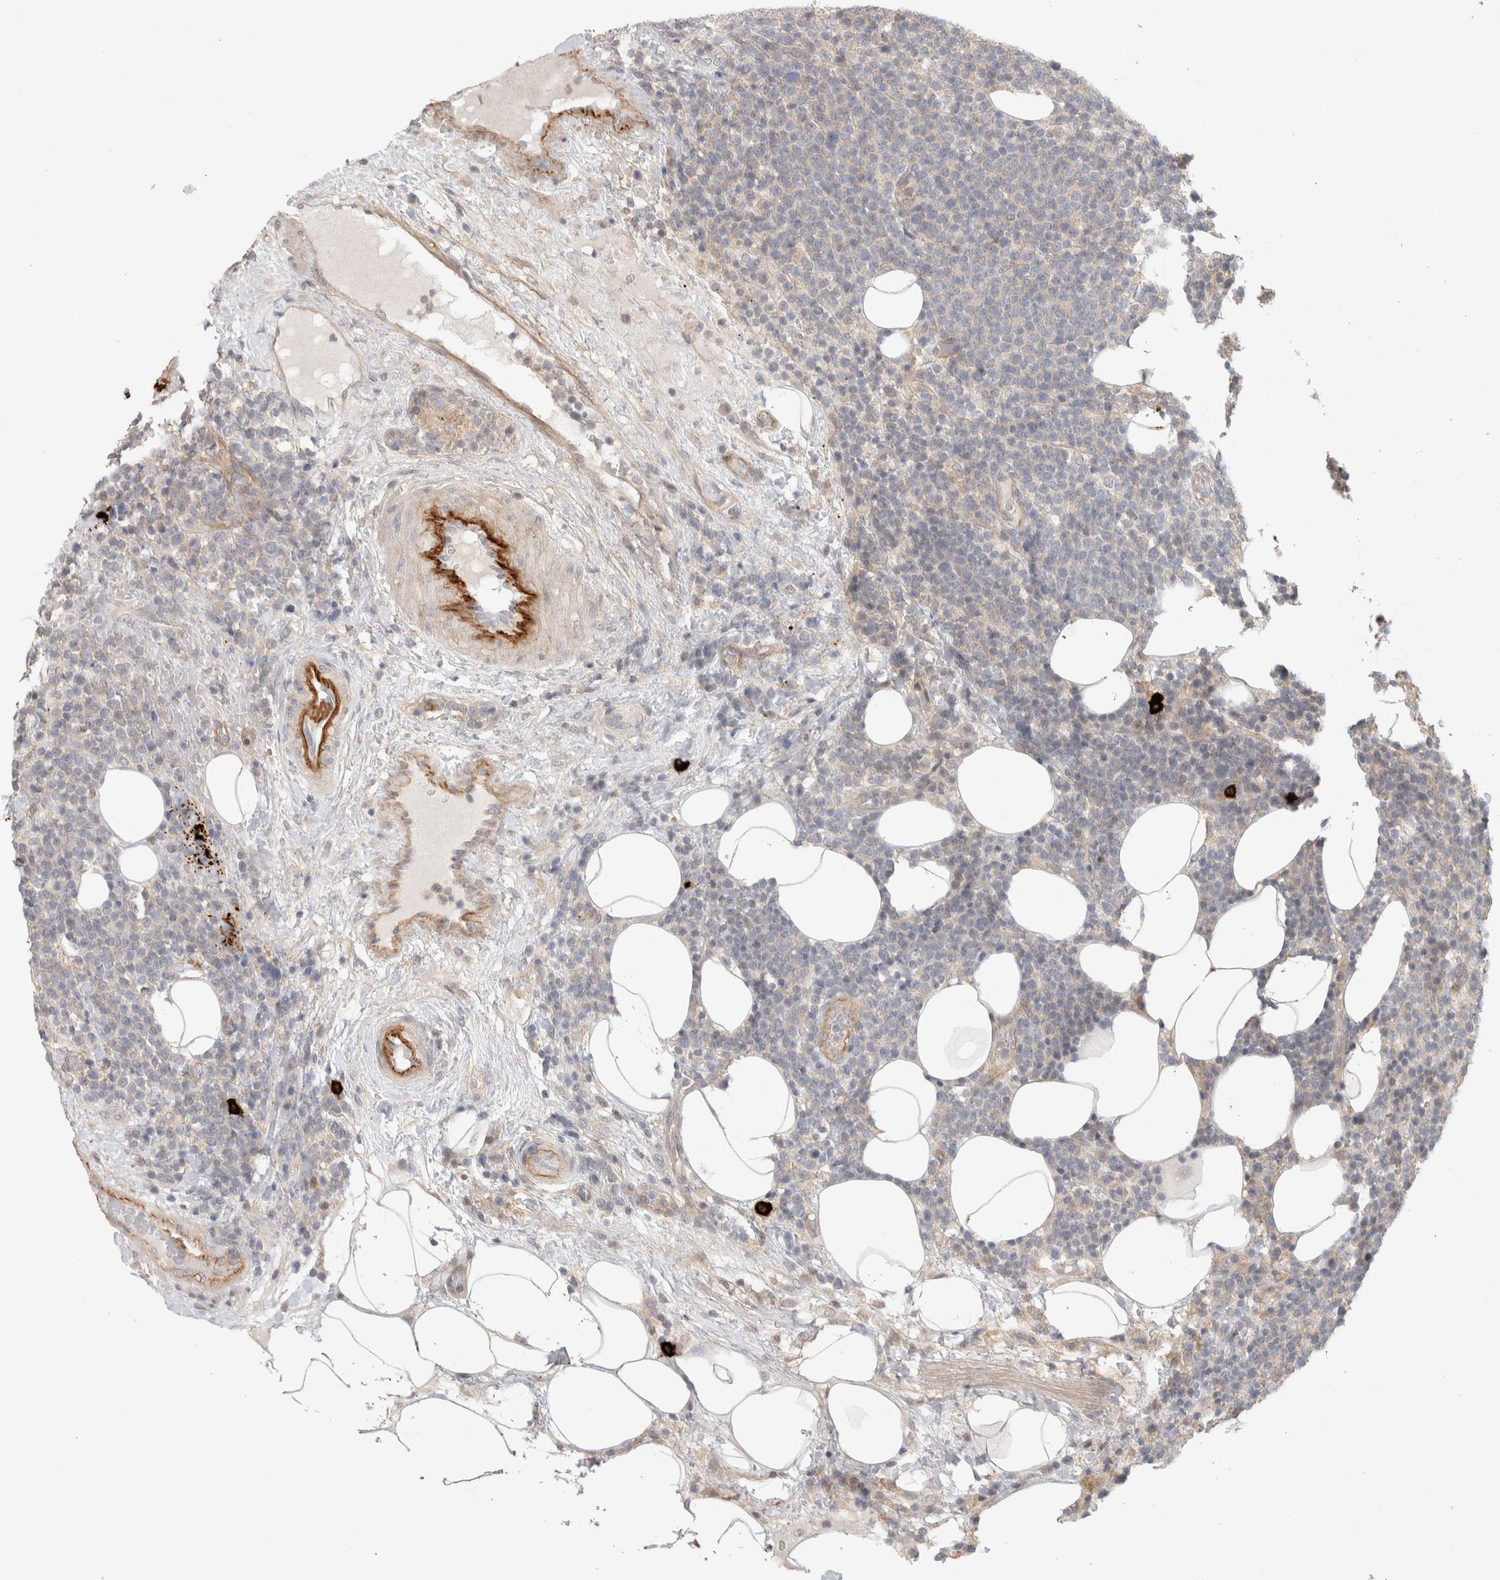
{"staining": {"intensity": "negative", "quantity": "none", "location": "none"}, "tissue": "lymphoma", "cell_type": "Tumor cells", "image_type": "cancer", "snomed": [{"axis": "morphology", "description": "Malignant lymphoma, non-Hodgkin's type, High grade"}, {"axis": "topography", "description": "Lymph node"}], "caption": "IHC histopathology image of human lymphoma stained for a protein (brown), which displays no staining in tumor cells. (DAB immunohistochemistry (IHC), high magnification).", "gene": "HSPG2", "patient": {"sex": "male", "age": 61}}